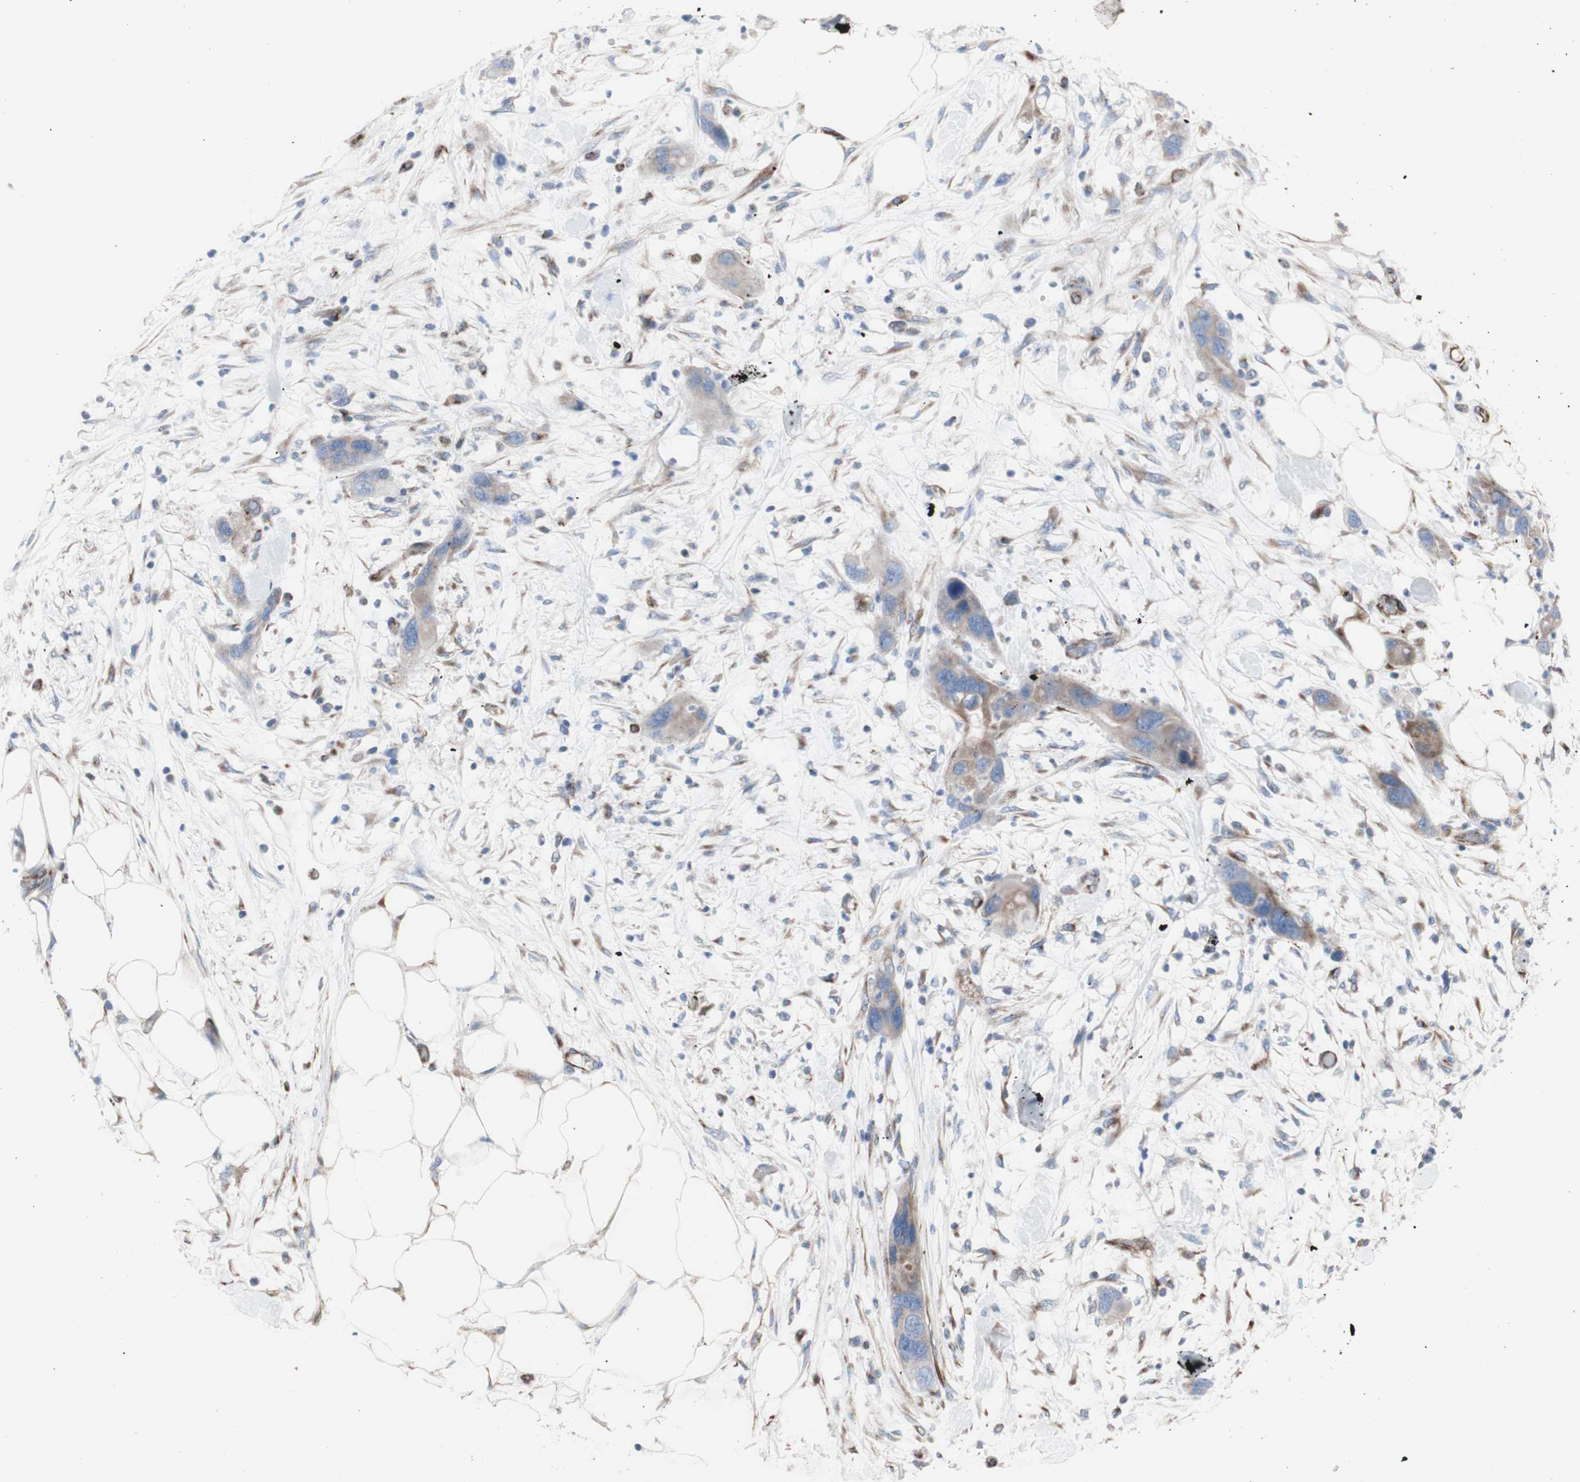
{"staining": {"intensity": "weak", "quantity": "<25%", "location": "cytoplasmic/membranous"}, "tissue": "pancreatic cancer", "cell_type": "Tumor cells", "image_type": "cancer", "snomed": [{"axis": "morphology", "description": "Adenocarcinoma, NOS"}, {"axis": "topography", "description": "Pancreas"}], "caption": "Tumor cells are negative for protein expression in human pancreatic adenocarcinoma.", "gene": "AGPAT5", "patient": {"sex": "female", "age": 71}}